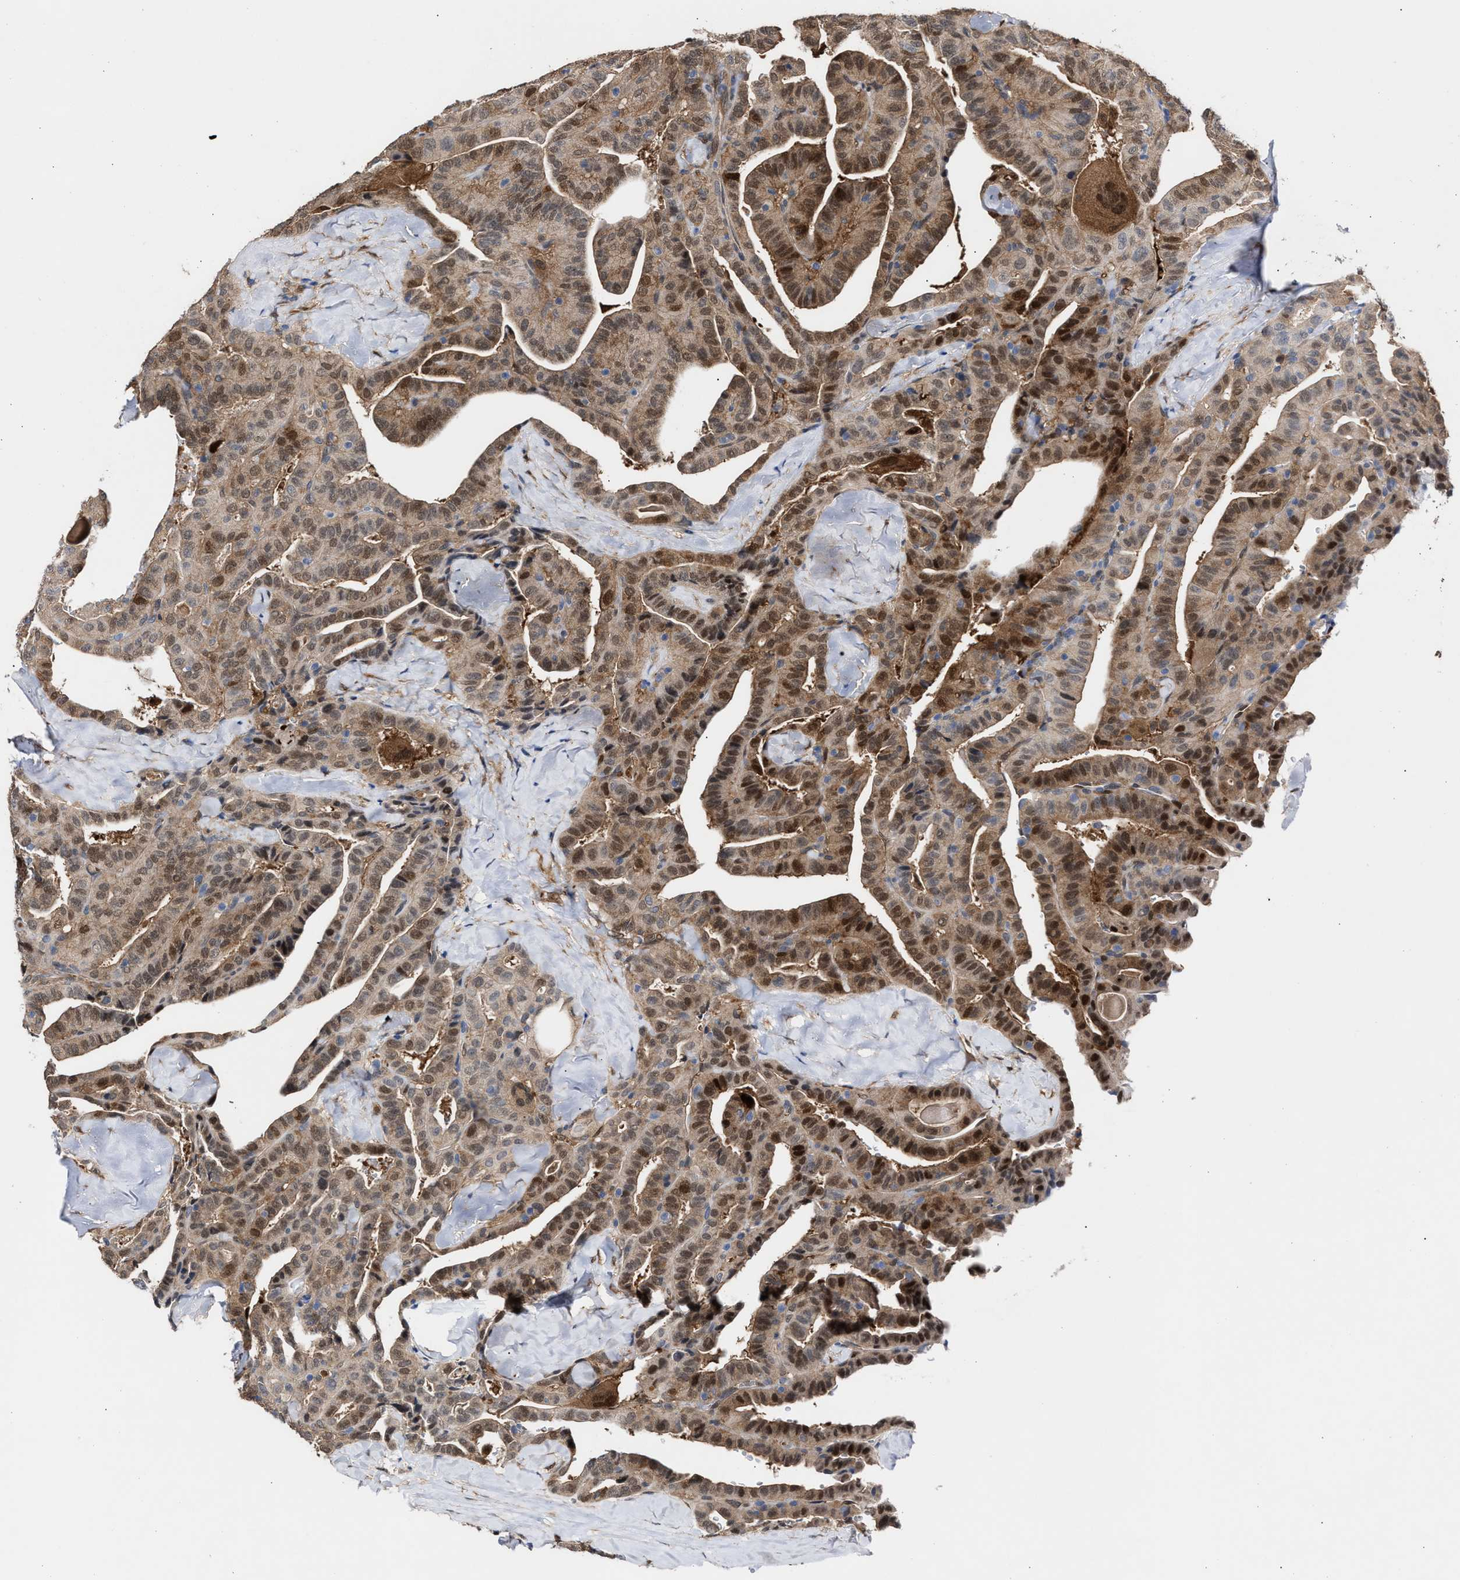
{"staining": {"intensity": "moderate", "quantity": "25%-75%", "location": "cytoplasmic/membranous,nuclear"}, "tissue": "thyroid cancer", "cell_type": "Tumor cells", "image_type": "cancer", "snomed": [{"axis": "morphology", "description": "Papillary adenocarcinoma, NOS"}, {"axis": "topography", "description": "Thyroid gland"}], "caption": "Thyroid cancer (papillary adenocarcinoma) stained with DAB (3,3'-diaminobenzidine) IHC displays medium levels of moderate cytoplasmic/membranous and nuclear positivity in about 25%-75% of tumor cells.", "gene": "TP53I3", "patient": {"sex": "male", "age": 77}}